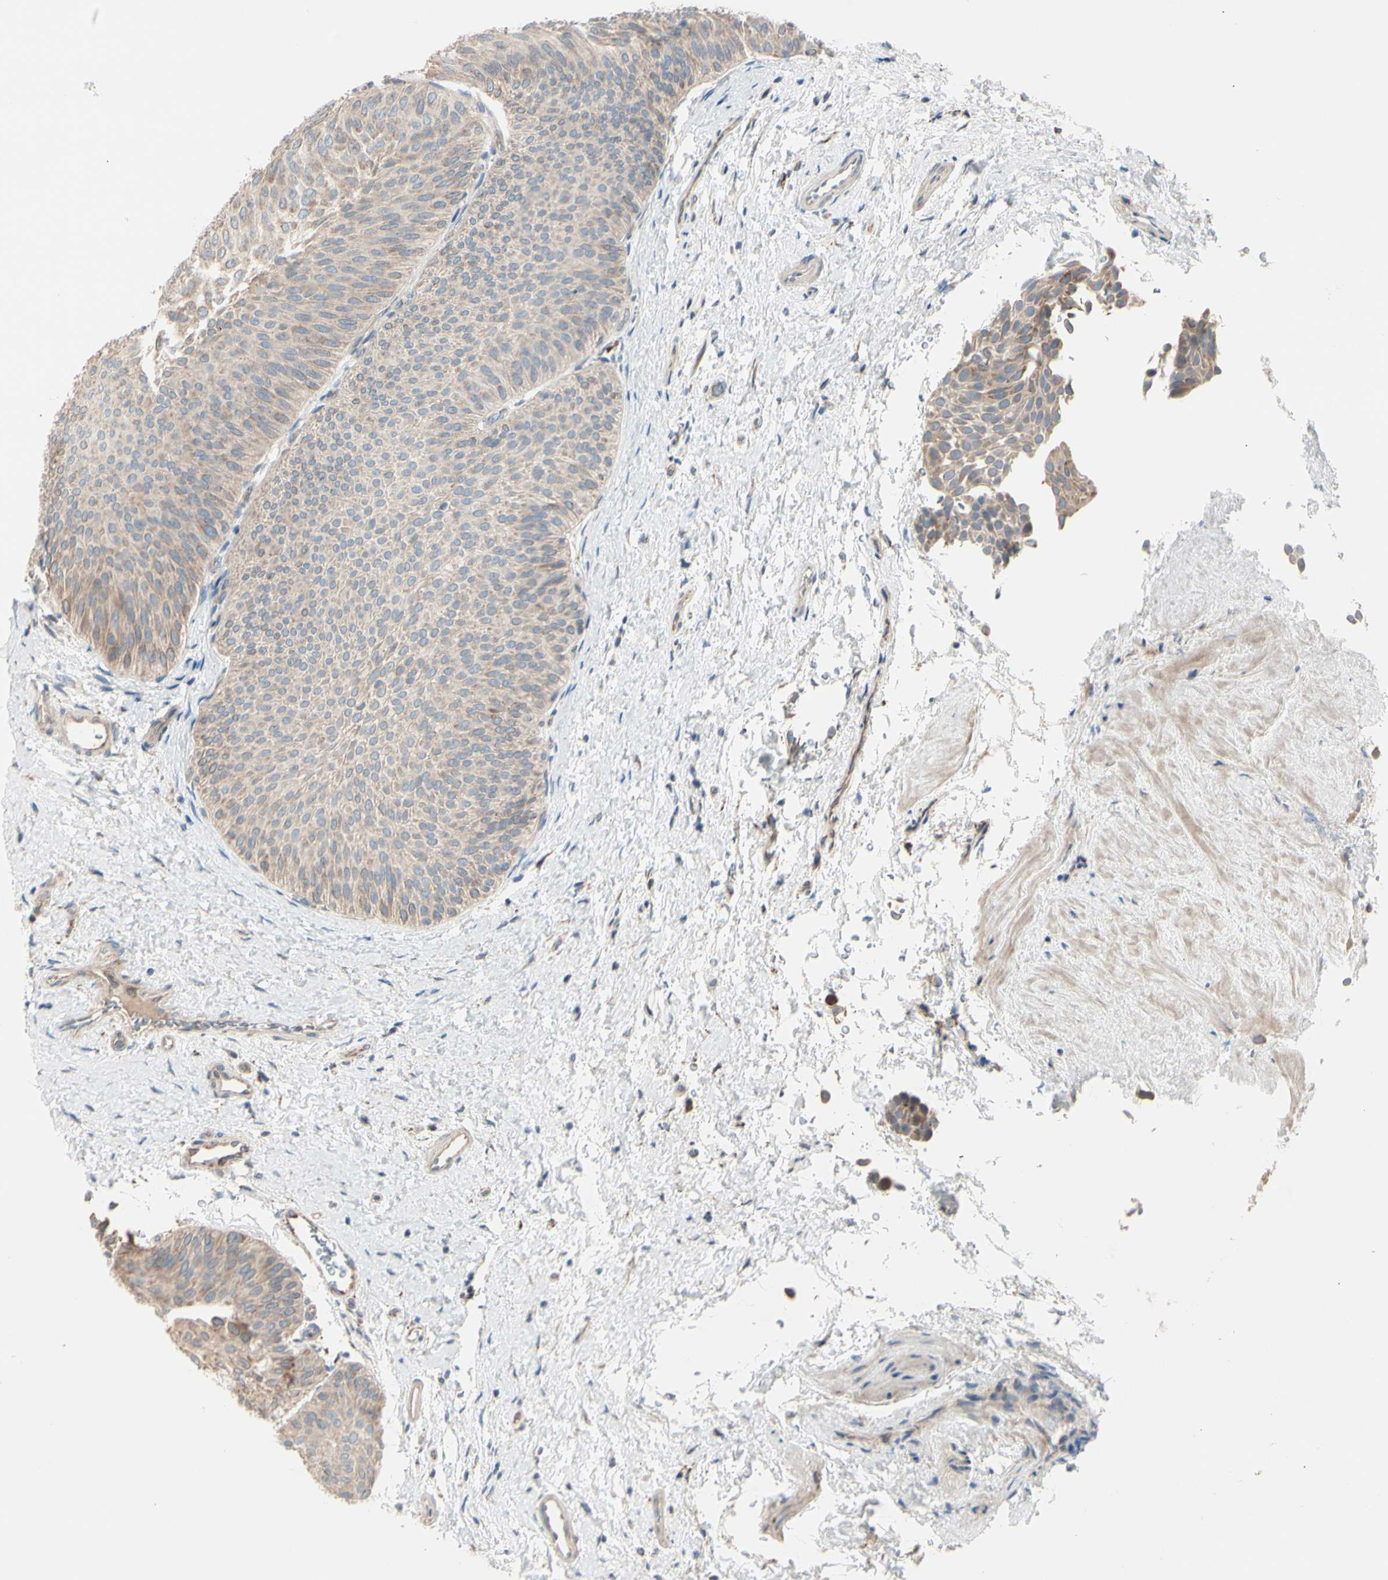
{"staining": {"intensity": "weak", "quantity": ">75%", "location": "cytoplasmic/membranous"}, "tissue": "urothelial cancer", "cell_type": "Tumor cells", "image_type": "cancer", "snomed": [{"axis": "morphology", "description": "Urothelial carcinoma, Low grade"}, {"axis": "topography", "description": "Urinary bladder"}], "caption": "IHC image of urothelial cancer stained for a protein (brown), which shows low levels of weak cytoplasmic/membranous staining in approximately >75% of tumor cells.", "gene": "EPHA3", "patient": {"sex": "female", "age": 60}}